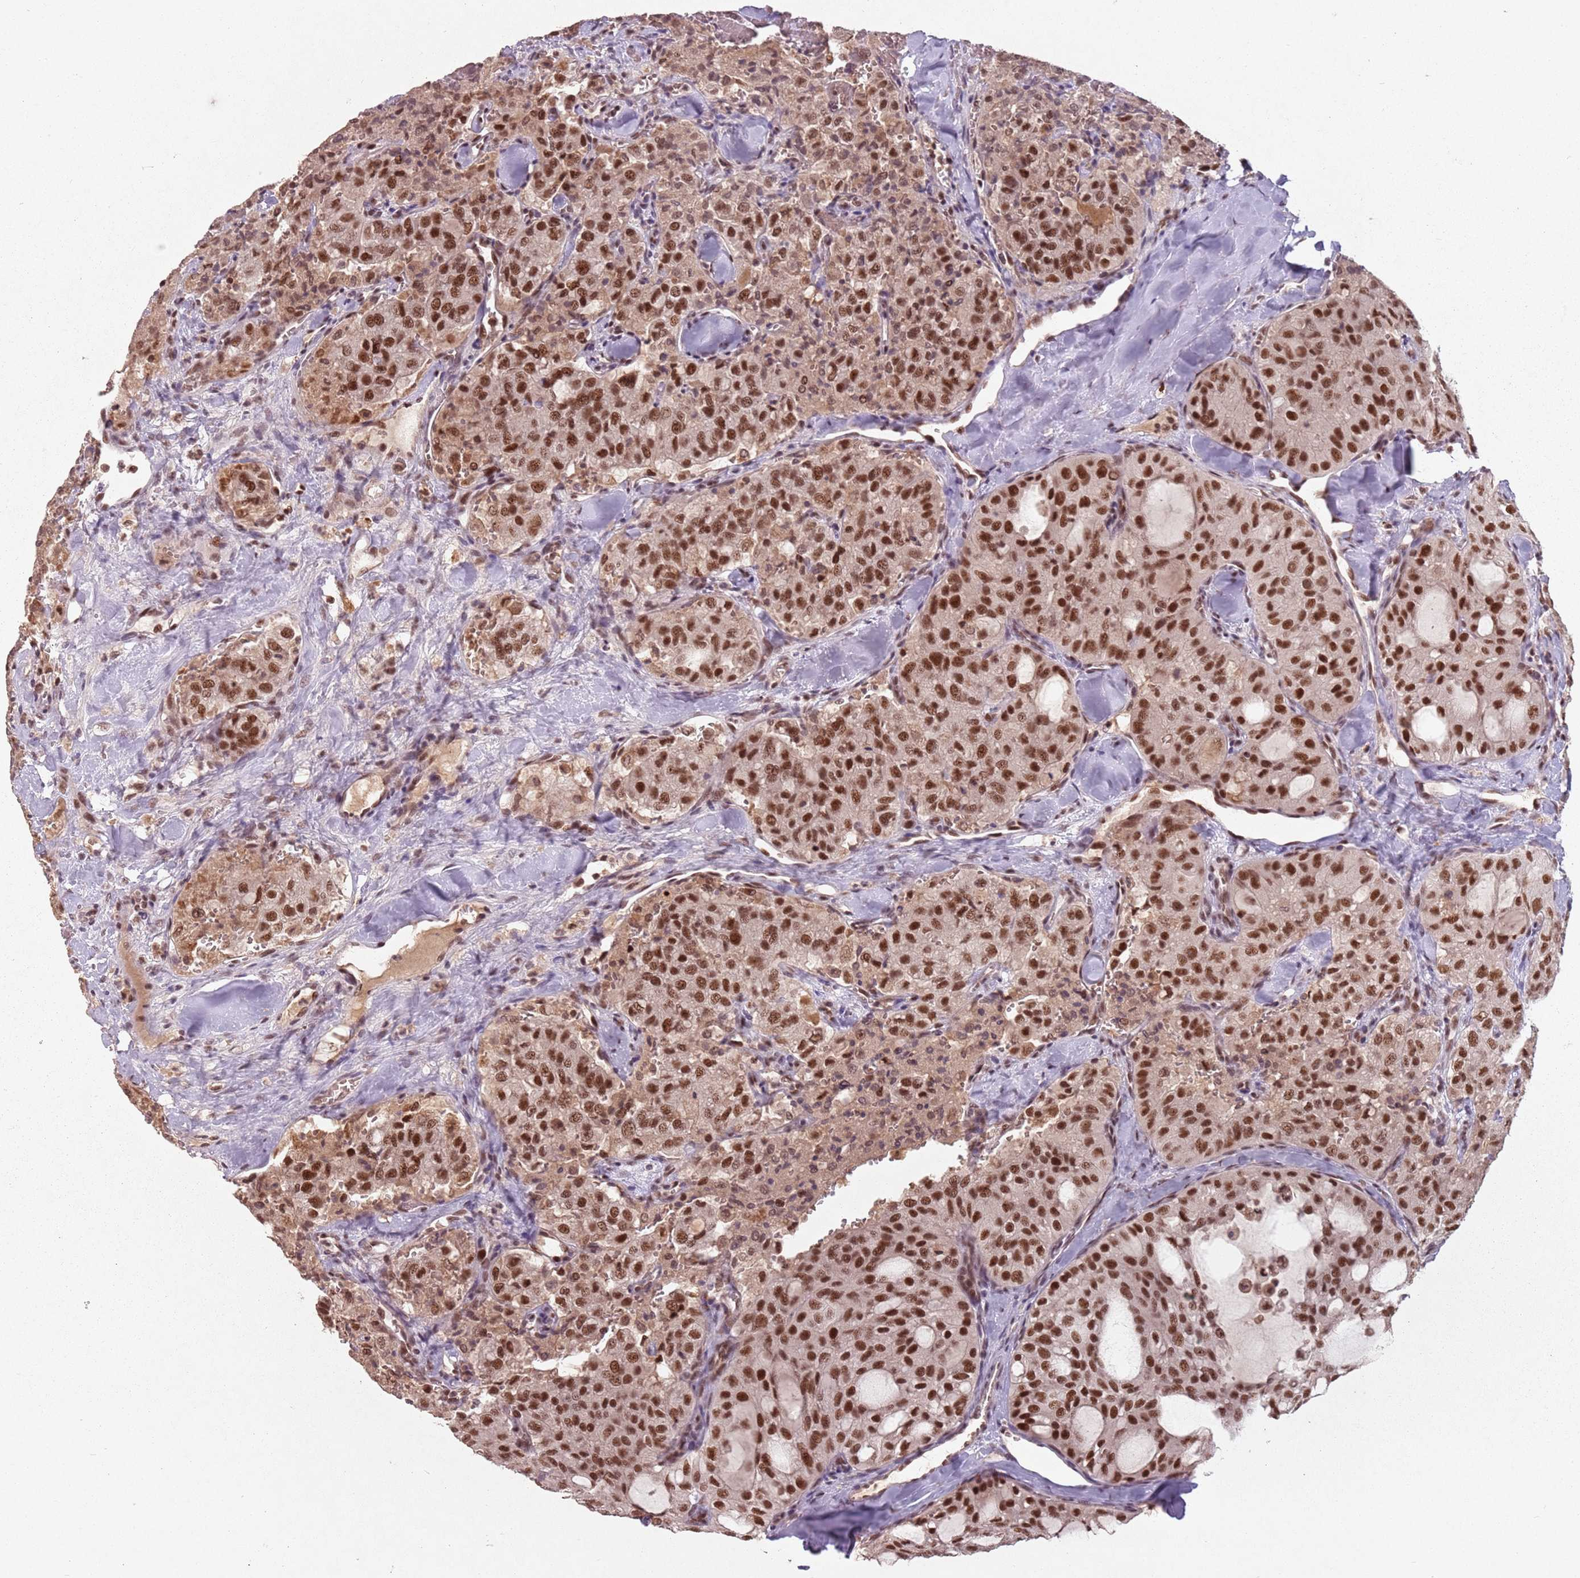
{"staining": {"intensity": "strong", "quantity": ">75%", "location": "nuclear"}, "tissue": "thyroid cancer", "cell_type": "Tumor cells", "image_type": "cancer", "snomed": [{"axis": "morphology", "description": "Follicular adenoma carcinoma, NOS"}, {"axis": "topography", "description": "Thyroid gland"}], "caption": "Immunohistochemistry photomicrograph of neoplastic tissue: thyroid cancer stained using immunohistochemistry displays high levels of strong protein expression localized specifically in the nuclear of tumor cells, appearing as a nuclear brown color.", "gene": "NCBP1", "patient": {"sex": "male", "age": 75}}